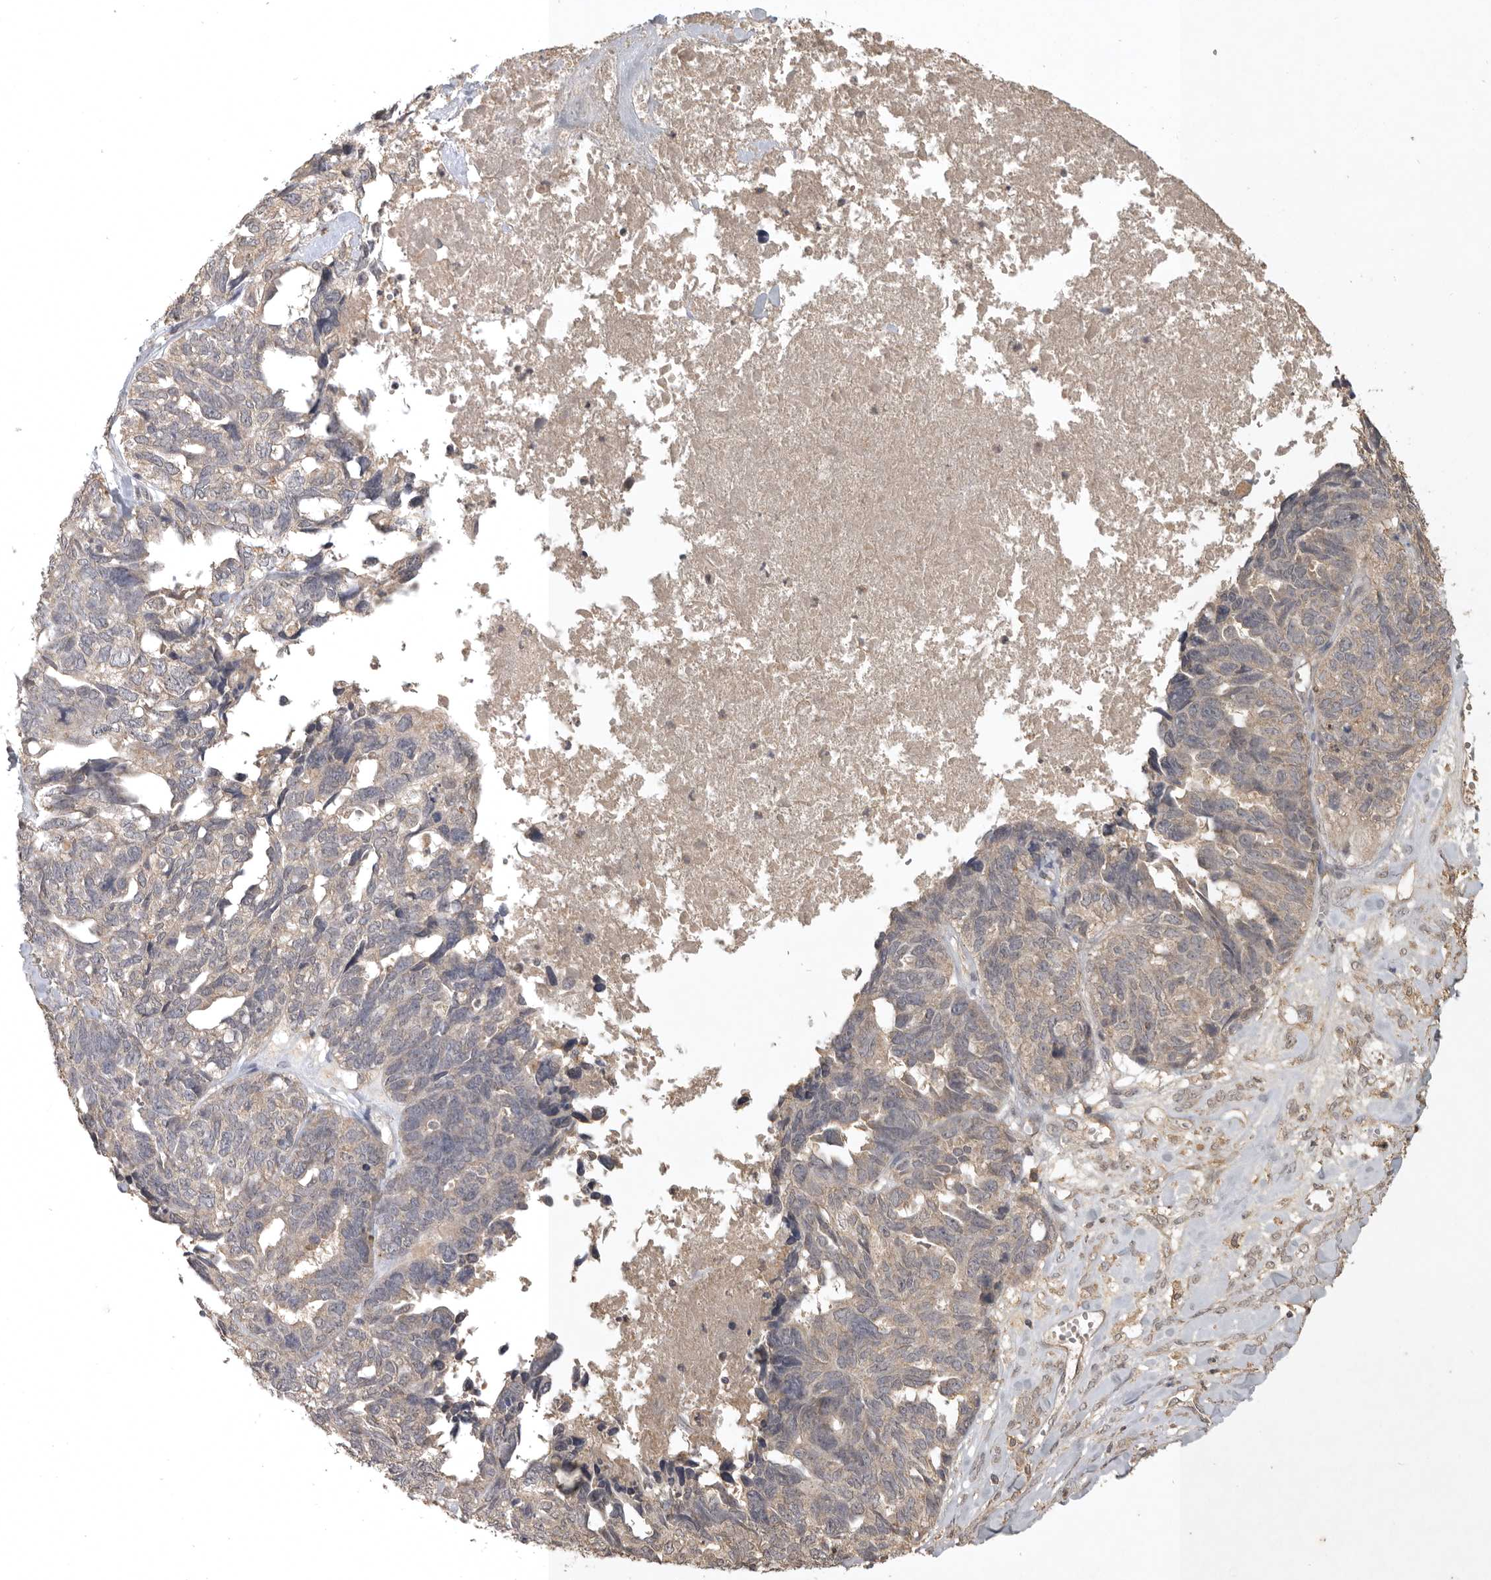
{"staining": {"intensity": "weak", "quantity": ">75%", "location": "cytoplasmic/membranous"}, "tissue": "ovarian cancer", "cell_type": "Tumor cells", "image_type": "cancer", "snomed": [{"axis": "morphology", "description": "Cystadenocarcinoma, serous, NOS"}, {"axis": "topography", "description": "Ovary"}], "caption": "Immunohistochemistry of ovarian cancer exhibits low levels of weak cytoplasmic/membranous positivity in approximately >75% of tumor cells.", "gene": "ADAMTS4", "patient": {"sex": "female", "age": 79}}